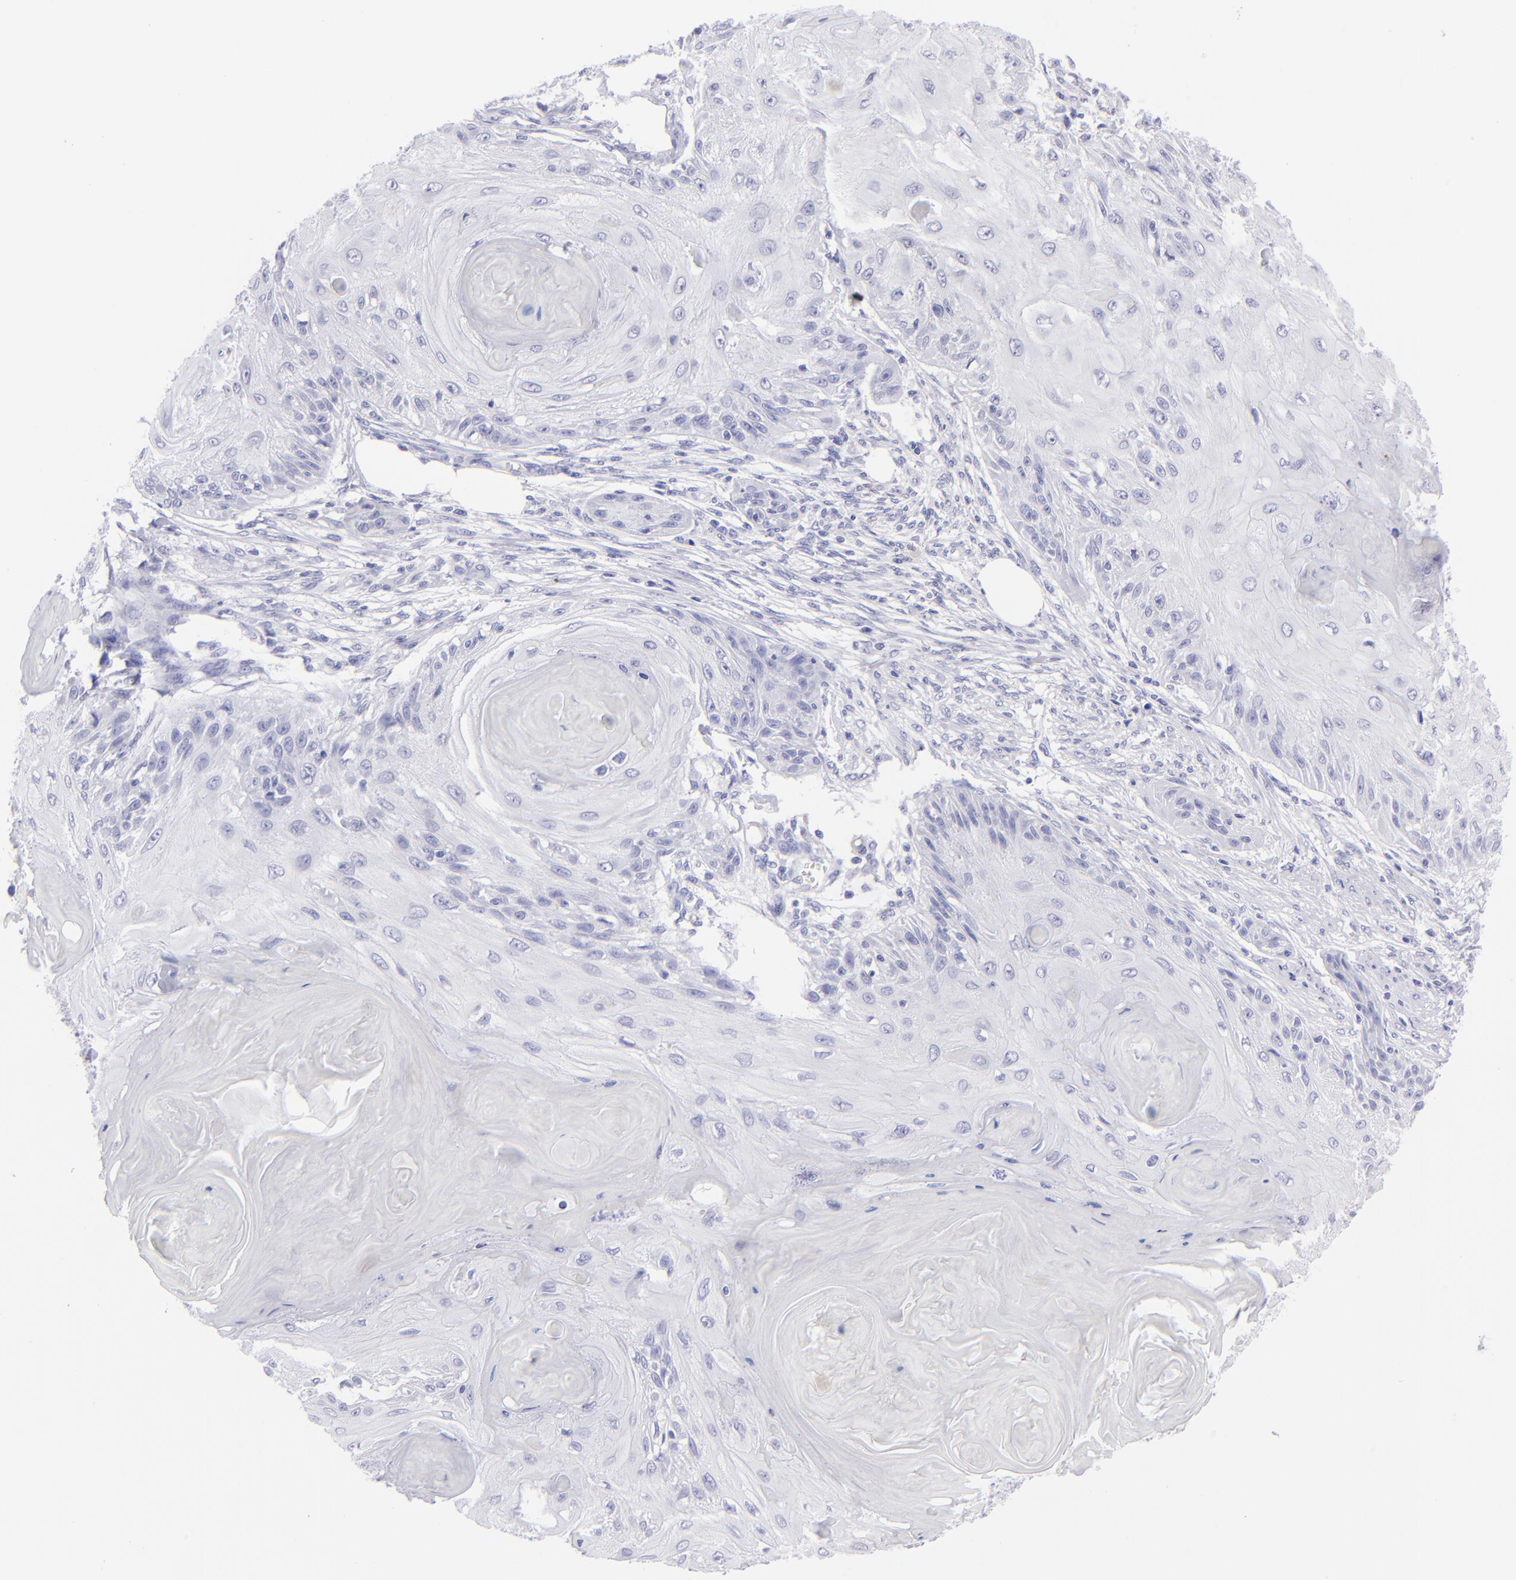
{"staining": {"intensity": "negative", "quantity": "none", "location": "none"}, "tissue": "skin cancer", "cell_type": "Tumor cells", "image_type": "cancer", "snomed": [{"axis": "morphology", "description": "Squamous cell carcinoma, NOS"}, {"axis": "topography", "description": "Skin"}], "caption": "Immunohistochemistry (IHC) micrograph of neoplastic tissue: skin squamous cell carcinoma stained with DAB demonstrates no significant protein staining in tumor cells.", "gene": "SLC1A3", "patient": {"sex": "female", "age": 88}}